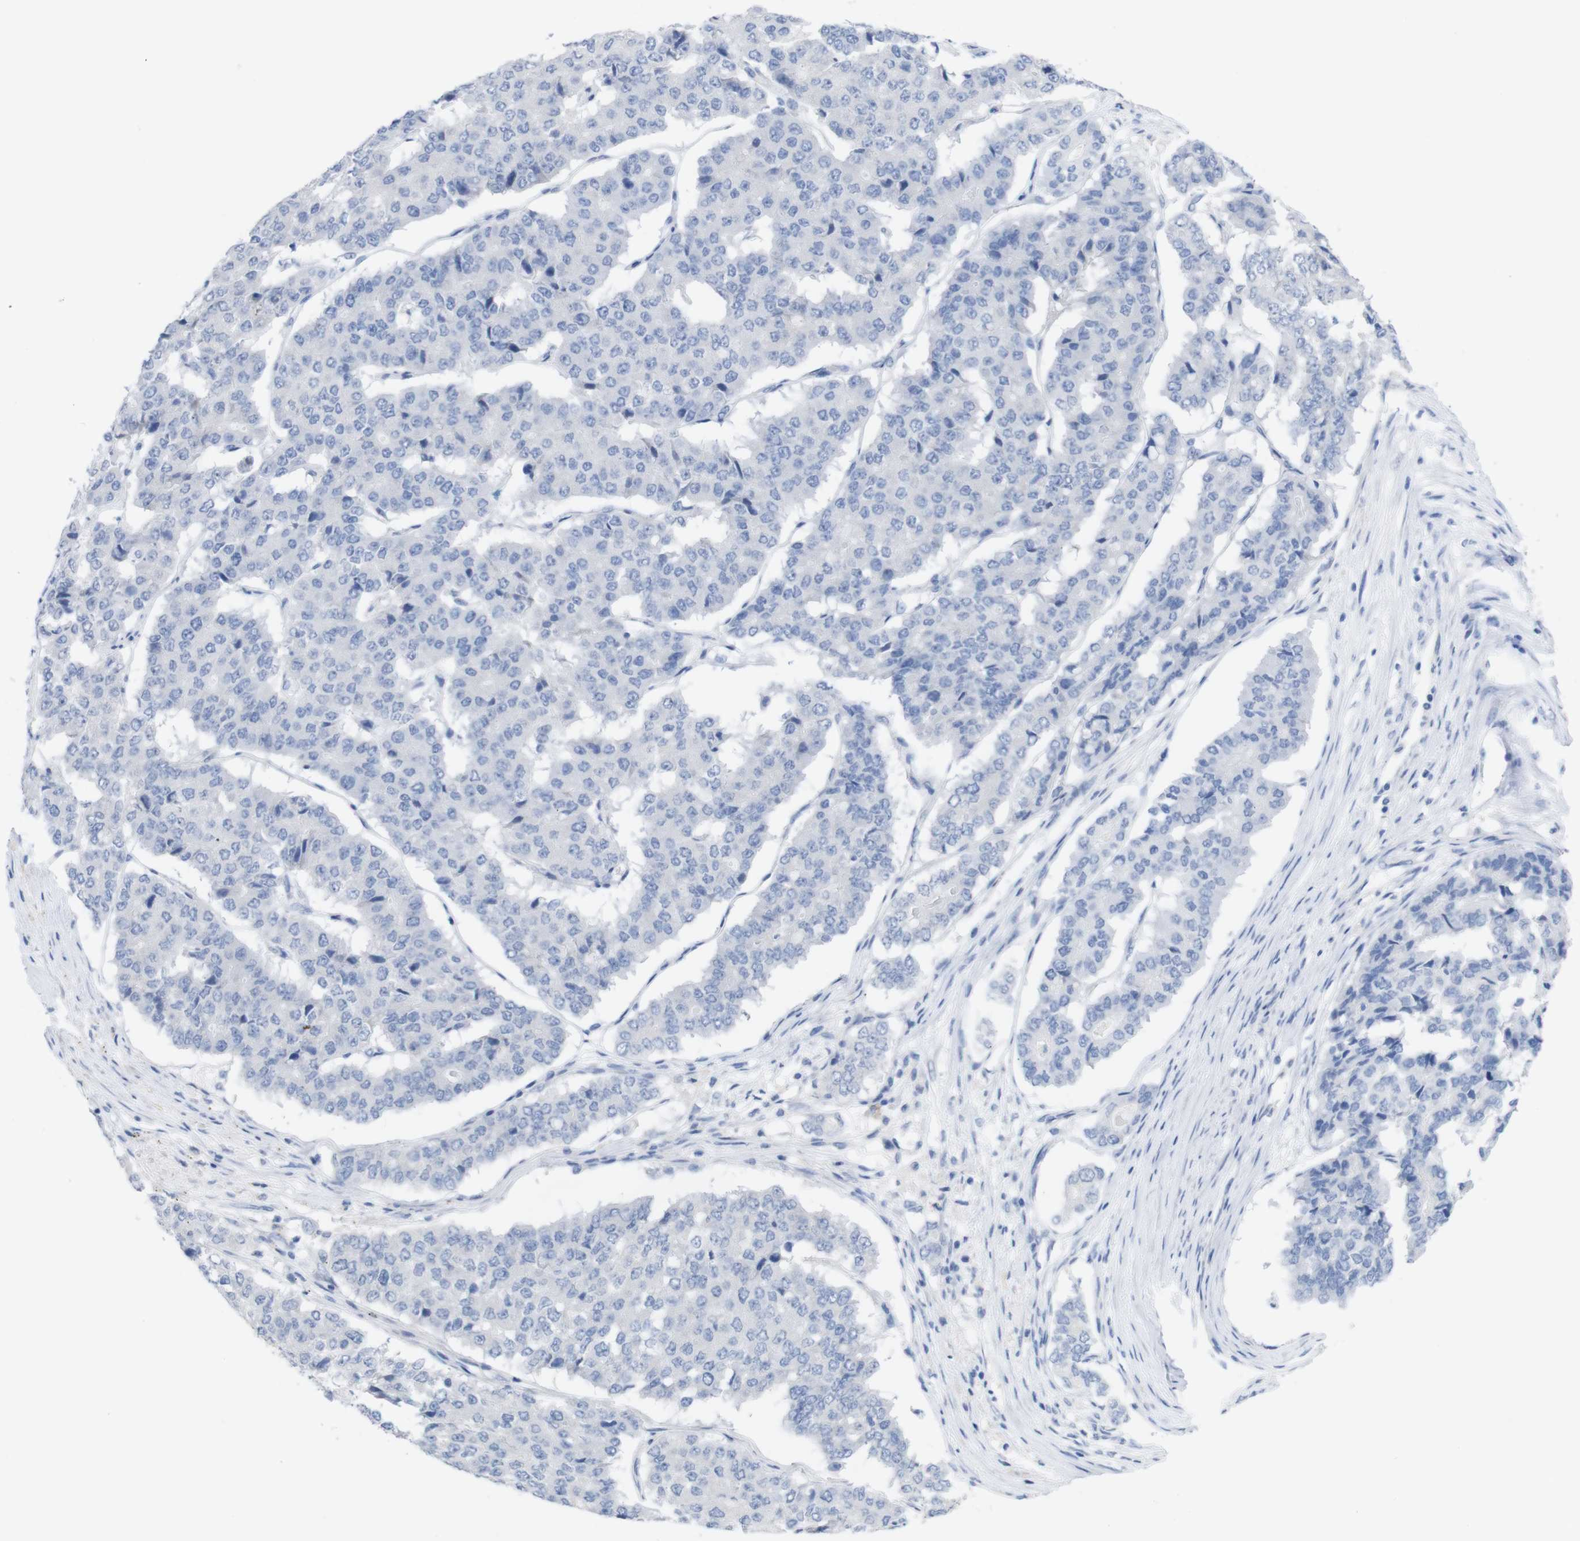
{"staining": {"intensity": "negative", "quantity": "none", "location": "none"}, "tissue": "pancreatic cancer", "cell_type": "Tumor cells", "image_type": "cancer", "snomed": [{"axis": "morphology", "description": "Adenocarcinoma, NOS"}, {"axis": "topography", "description": "Pancreas"}], "caption": "Tumor cells show no significant protein expression in adenocarcinoma (pancreatic).", "gene": "PNMA1", "patient": {"sex": "male", "age": 50}}